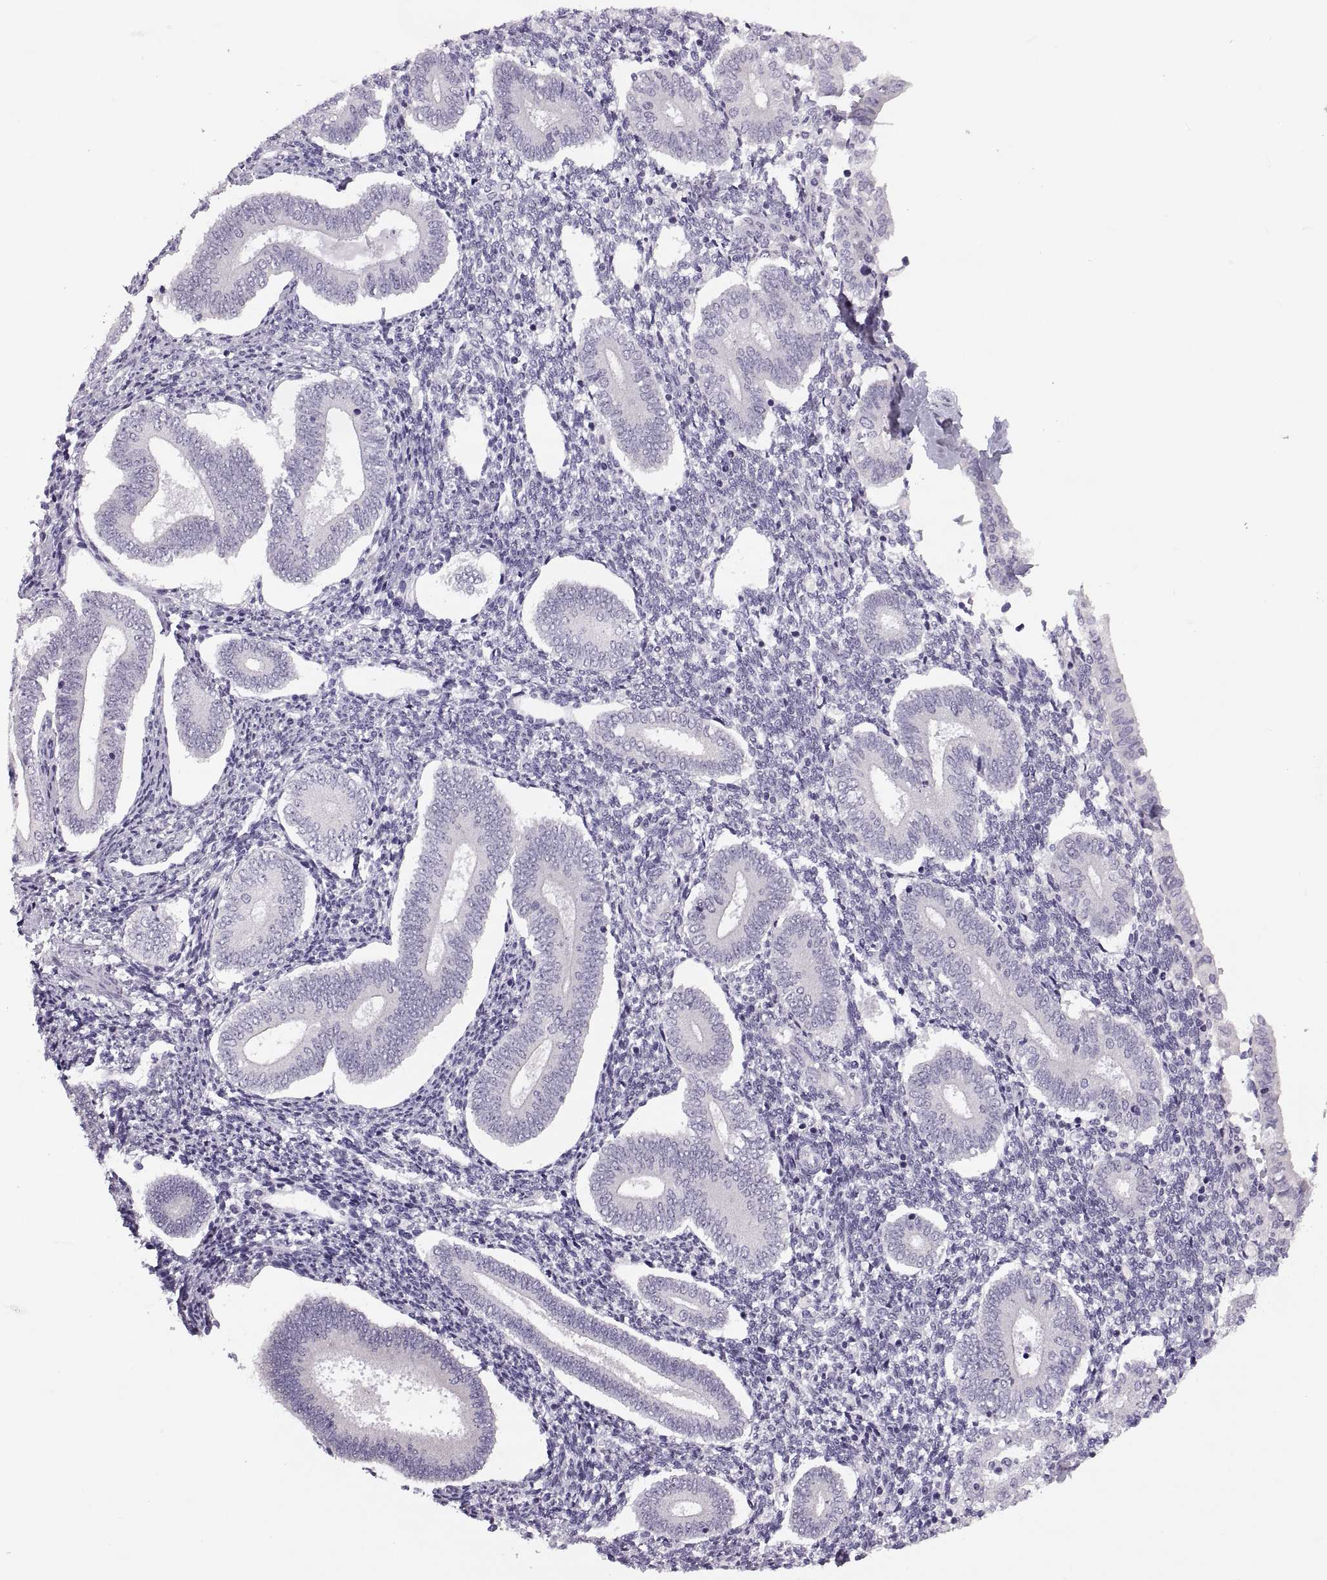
{"staining": {"intensity": "negative", "quantity": "none", "location": "none"}, "tissue": "endometrium", "cell_type": "Cells in endometrial stroma", "image_type": "normal", "snomed": [{"axis": "morphology", "description": "Normal tissue, NOS"}, {"axis": "topography", "description": "Endometrium"}], "caption": "This is an immunohistochemistry (IHC) photomicrograph of benign human endometrium. There is no staining in cells in endometrial stroma.", "gene": "ADH6", "patient": {"sex": "female", "age": 40}}